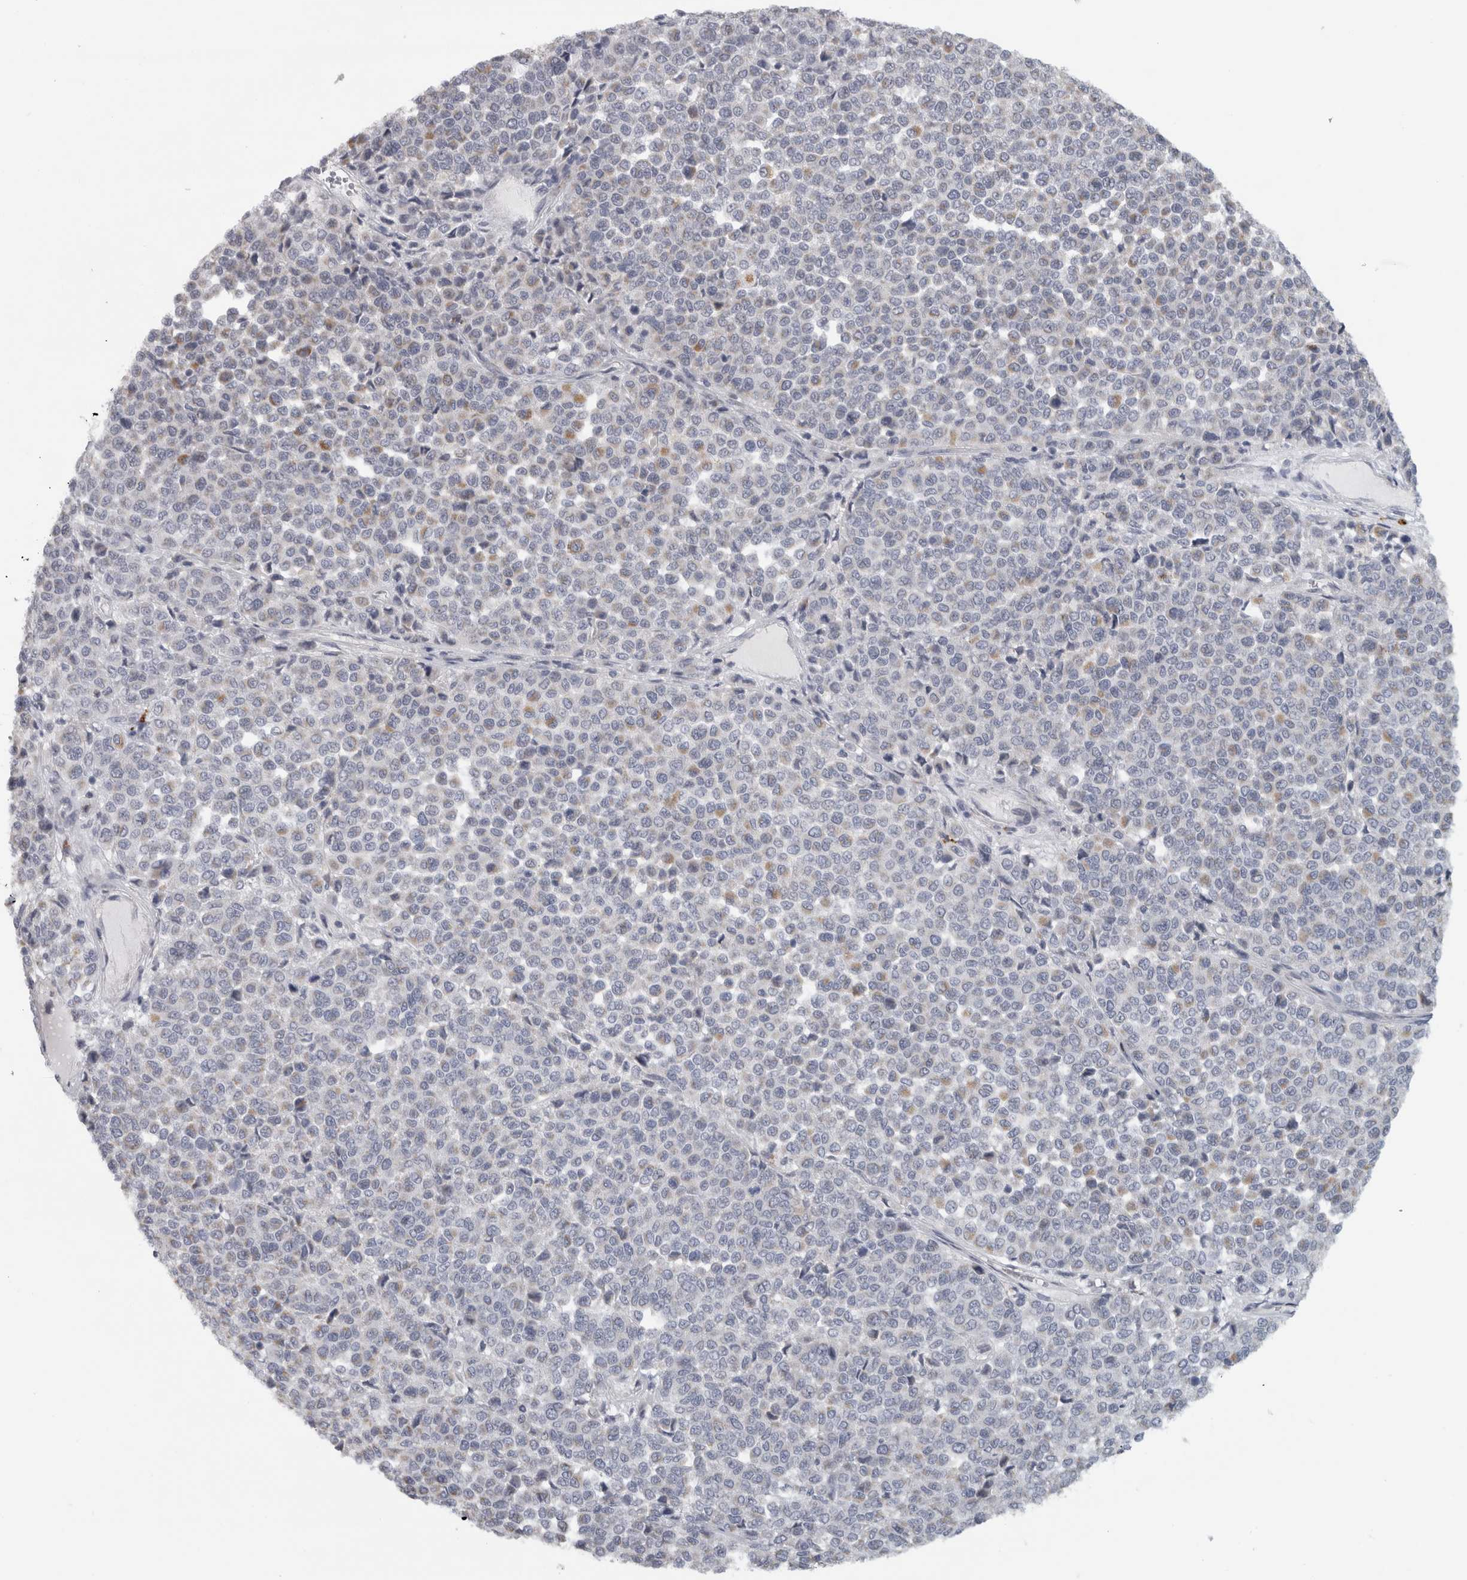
{"staining": {"intensity": "negative", "quantity": "none", "location": "none"}, "tissue": "melanoma", "cell_type": "Tumor cells", "image_type": "cancer", "snomed": [{"axis": "morphology", "description": "Malignant melanoma, Metastatic site"}, {"axis": "topography", "description": "Pancreas"}], "caption": "High magnification brightfield microscopy of melanoma stained with DAB (3,3'-diaminobenzidine) (brown) and counterstained with hematoxylin (blue): tumor cells show no significant staining.", "gene": "PTPRN2", "patient": {"sex": "female", "age": 30}}